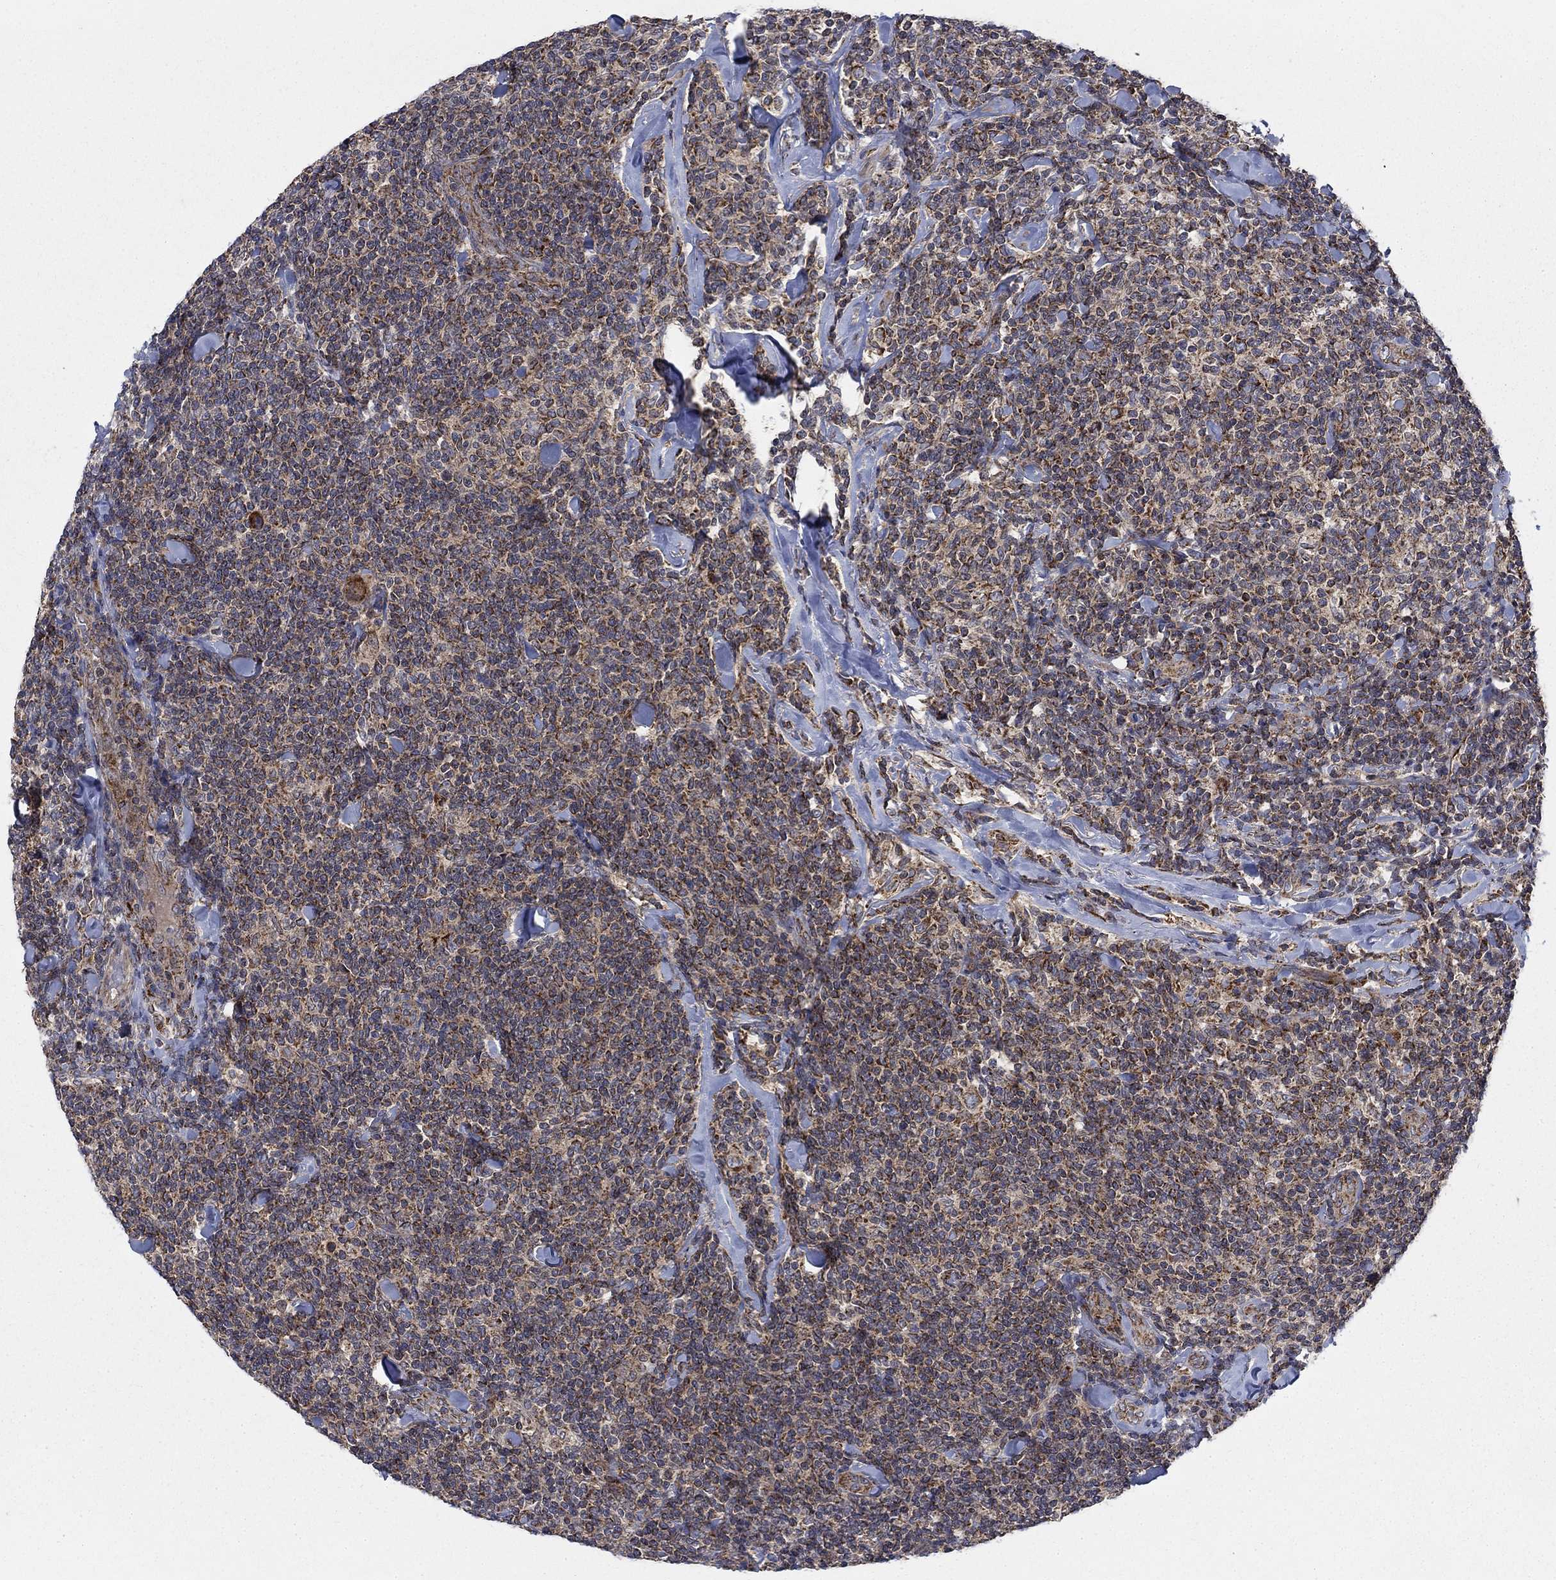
{"staining": {"intensity": "moderate", "quantity": ">75%", "location": "cytoplasmic/membranous"}, "tissue": "lymphoma", "cell_type": "Tumor cells", "image_type": "cancer", "snomed": [{"axis": "morphology", "description": "Malignant lymphoma, non-Hodgkin's type, Low grade"}, {"axis": "topography", "description": "Lymph node"}], "caption": "An image of human low-grade malignant lymphoma, non-Hodgkin's type stained for a protein shows moderate cytoplasmic/membranous brown staining in tumor cells. The staining was performed using DAB to visualize the protein expression in brown, while the nuclei were stained in blue with hematoxylin (Magnification: 20x).", "gene": "NME7", "patient": {"sex": "female", "age": 56}}